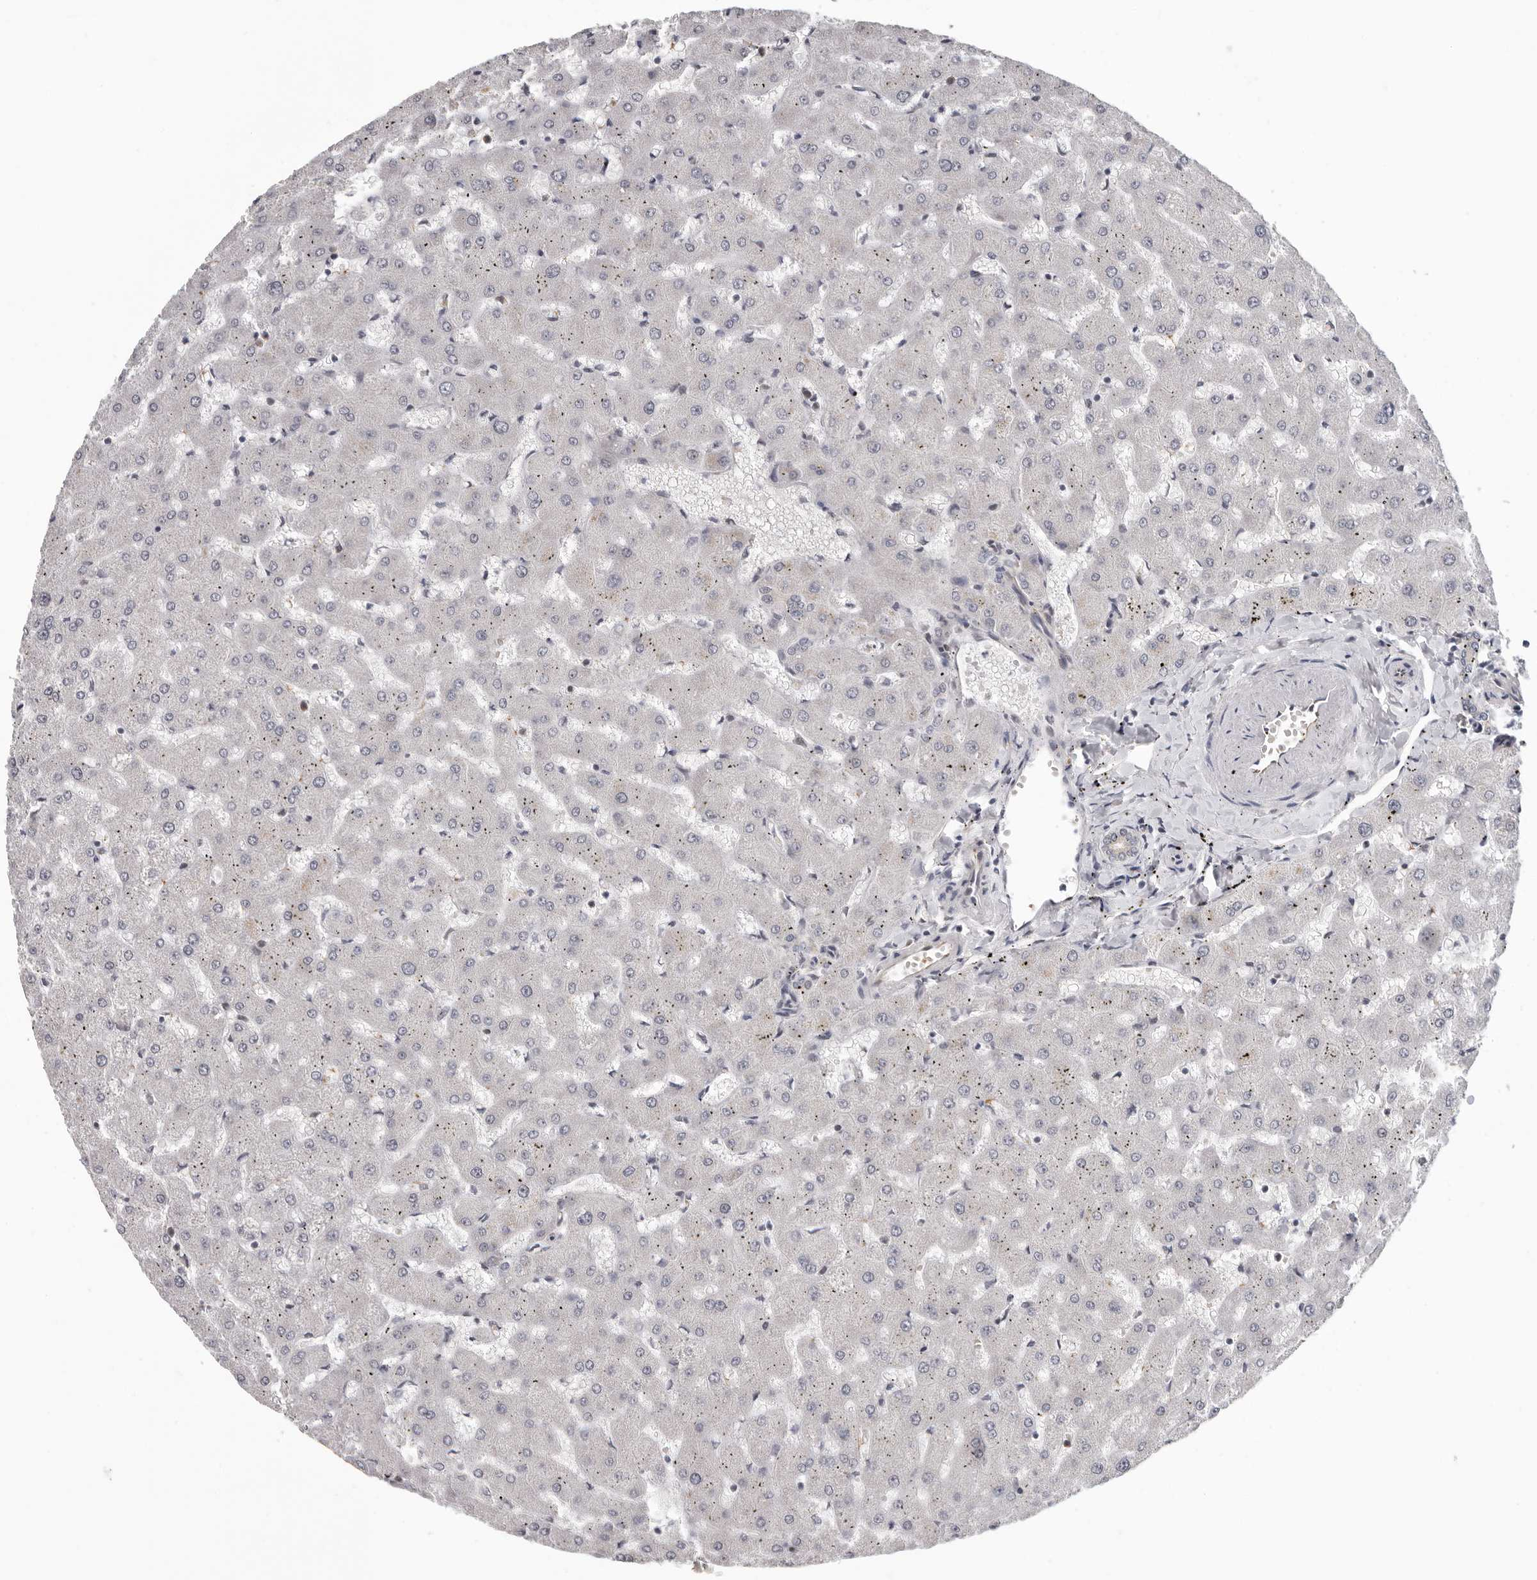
{"staining": {"intensity": "negative", "quantity": "none", "location": "none"}, "tissue": "liver", "cell_type": "Cholangiocytes", "image_type": "normal", "snomed": [{"axis": "morphology", "description": "Normal tissue, NOS"}, {"axis": "topography", "description": "Liver"}], "caption": "The photomicrograph displays no staining of cholangiocytes in benign liver. (DAB (3,3'-diaminobenzidine) immunohistochemistry, high magnification).", "gene": "RALGPS2", "patient": {"sex": "female", "age": 63}}